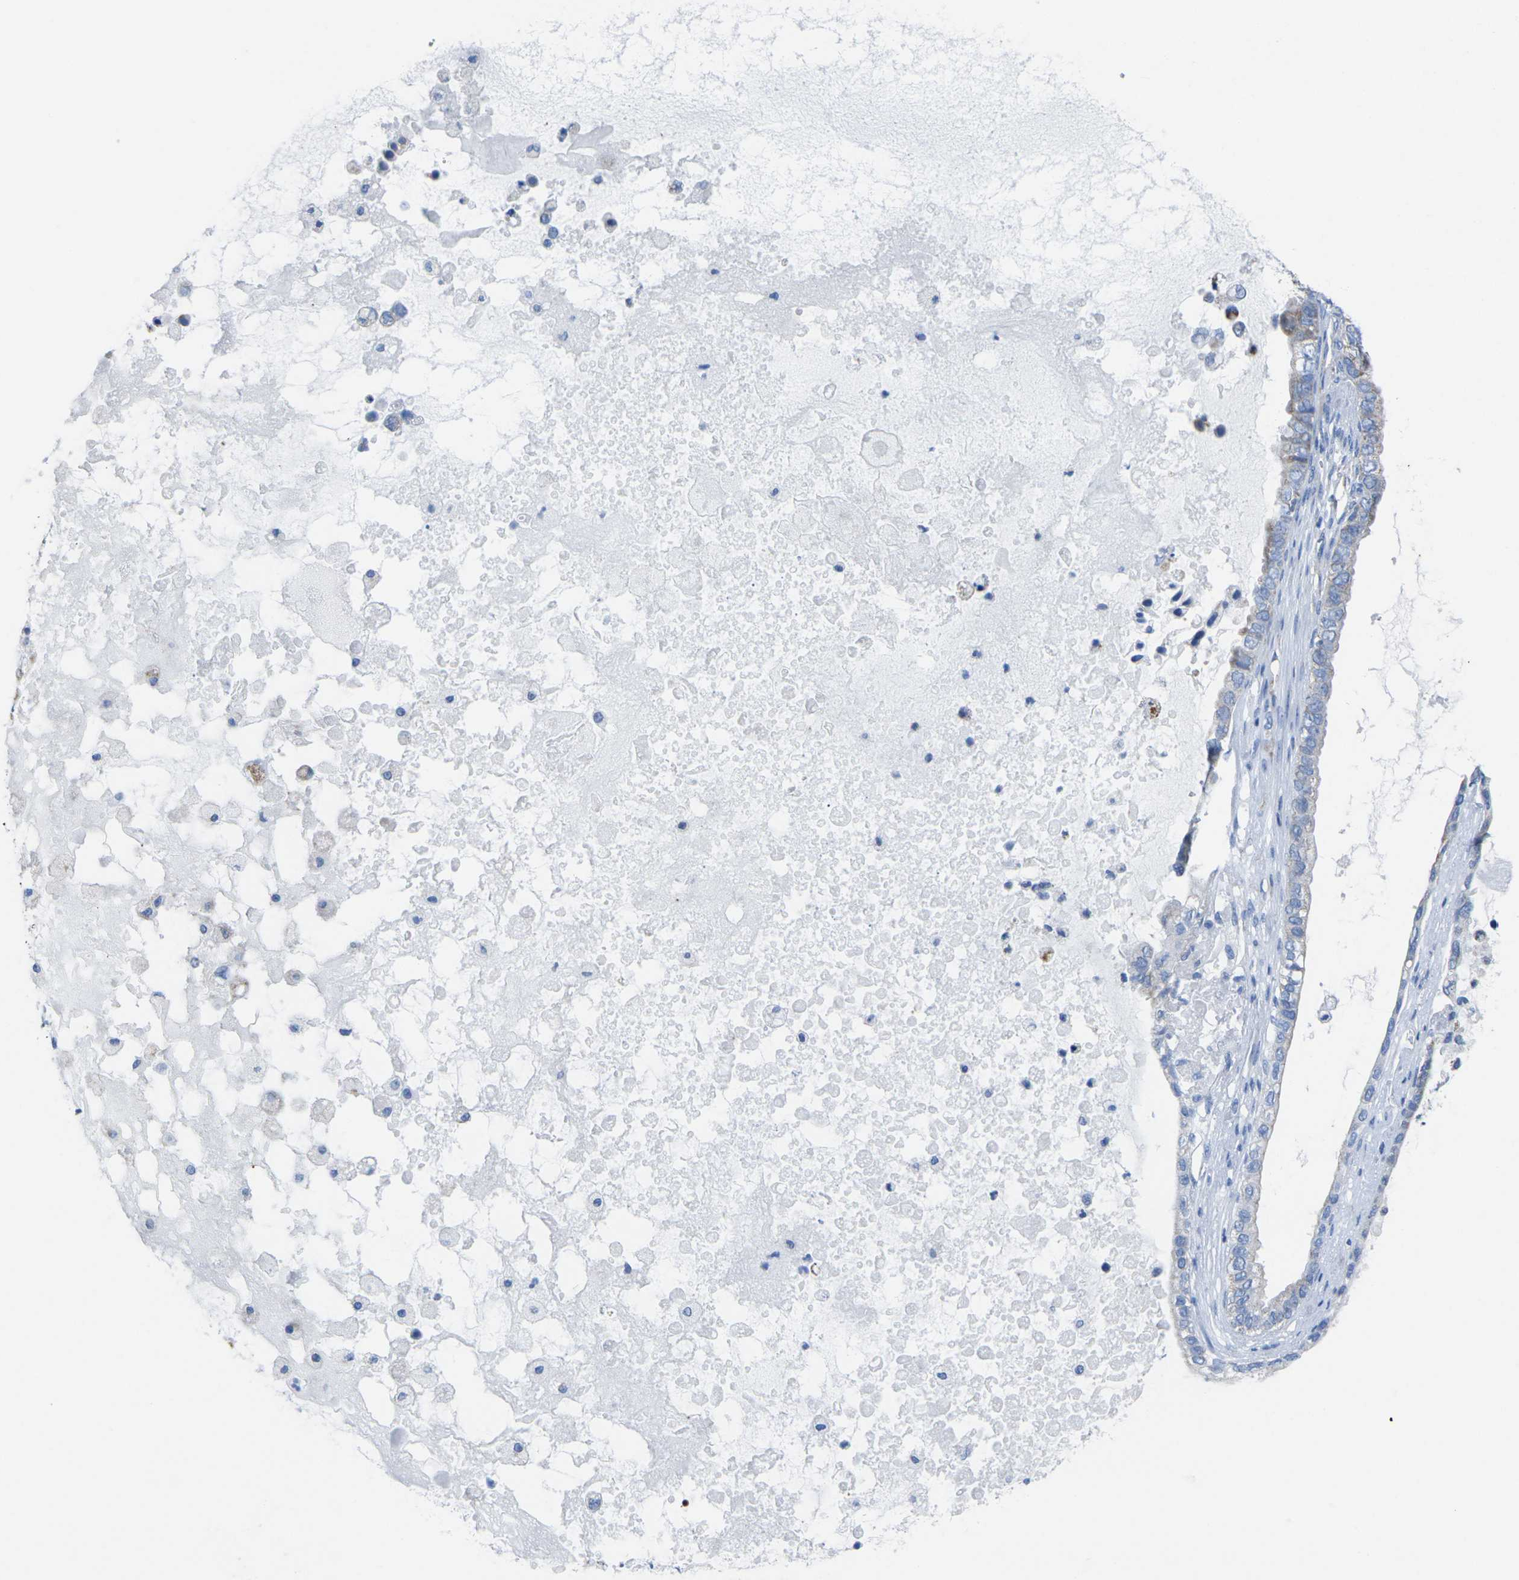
{"staining": {"intensity": "weak", "quantity": "<25%", "location": "cytoplasmic/membranous"}, "tissue": "ovarian cancer", "cell_type": "Tumor cells", "image_type": "cancer", "snomed": [{"axis": "morphology", "description": "Cystadenocarcinoma, mucinous, NOS"}, {"axis": "topography", "description": "Ovary"}], "caption": "There is no significant expression in tumor cells of ovarian mucinous cystadenocarcinoma.", "gene": "TMEM204", "patient": {"sex": "female", "age": 80}}